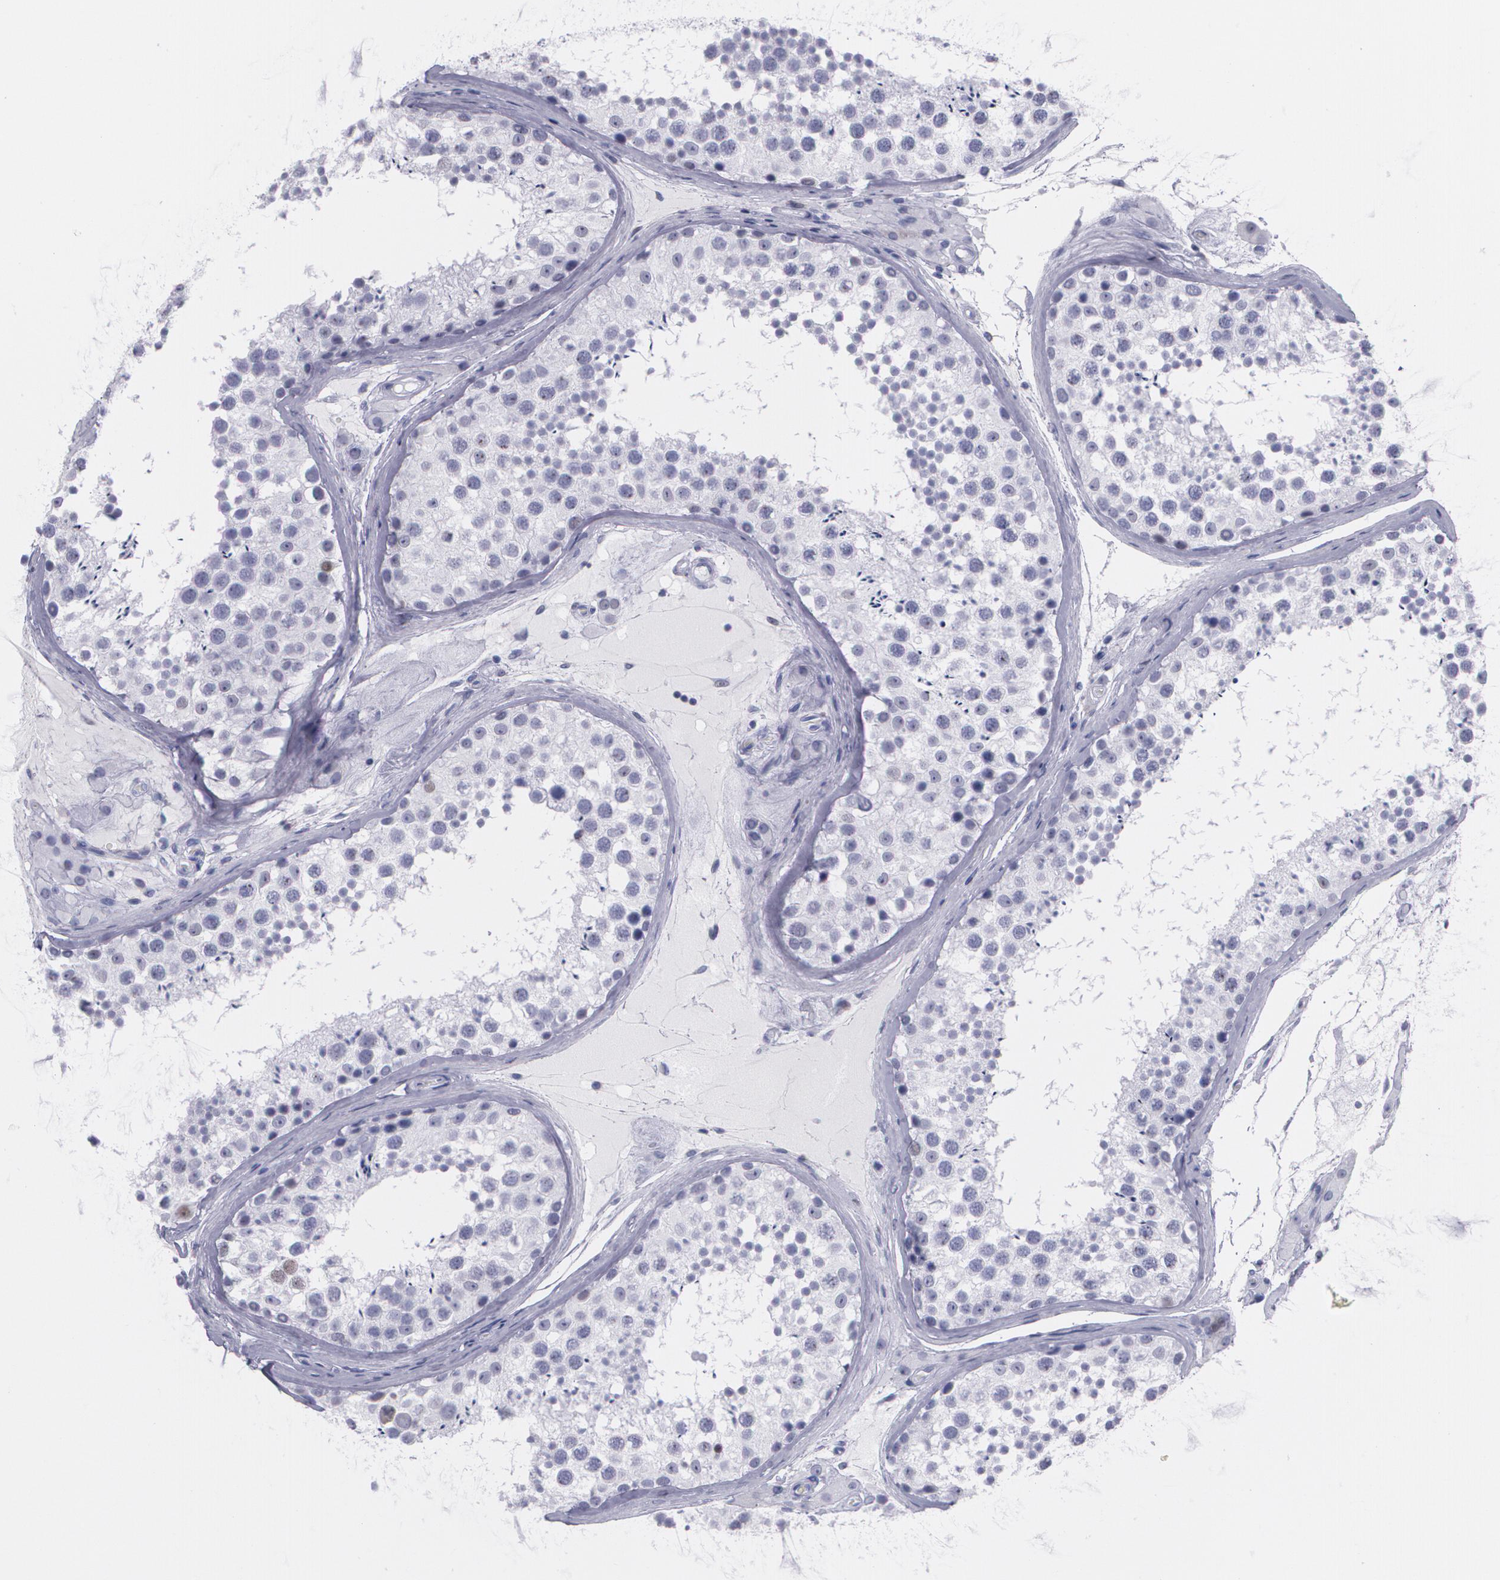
{"staining": {"intensity": "negative", "quantity": "none", "location": "none"}, "tissue": "testis", "cell_type": "Cells in seminiferous ducts", "image_type": "normal", "snomed": [{"axis": "morphology", "description": "Normal tissue, NOS"}, {"axis": "topography", "description": "Testis"}], "caption": "A high-resolution image shows IHC staining of normal testis, which reveals no significant expression in cells in seminiferous ducts. (Brightfield microscopy of DAB IHC at high magnification).", "gene": "TP53", "patient": {"sex": "male", "age": 46}}